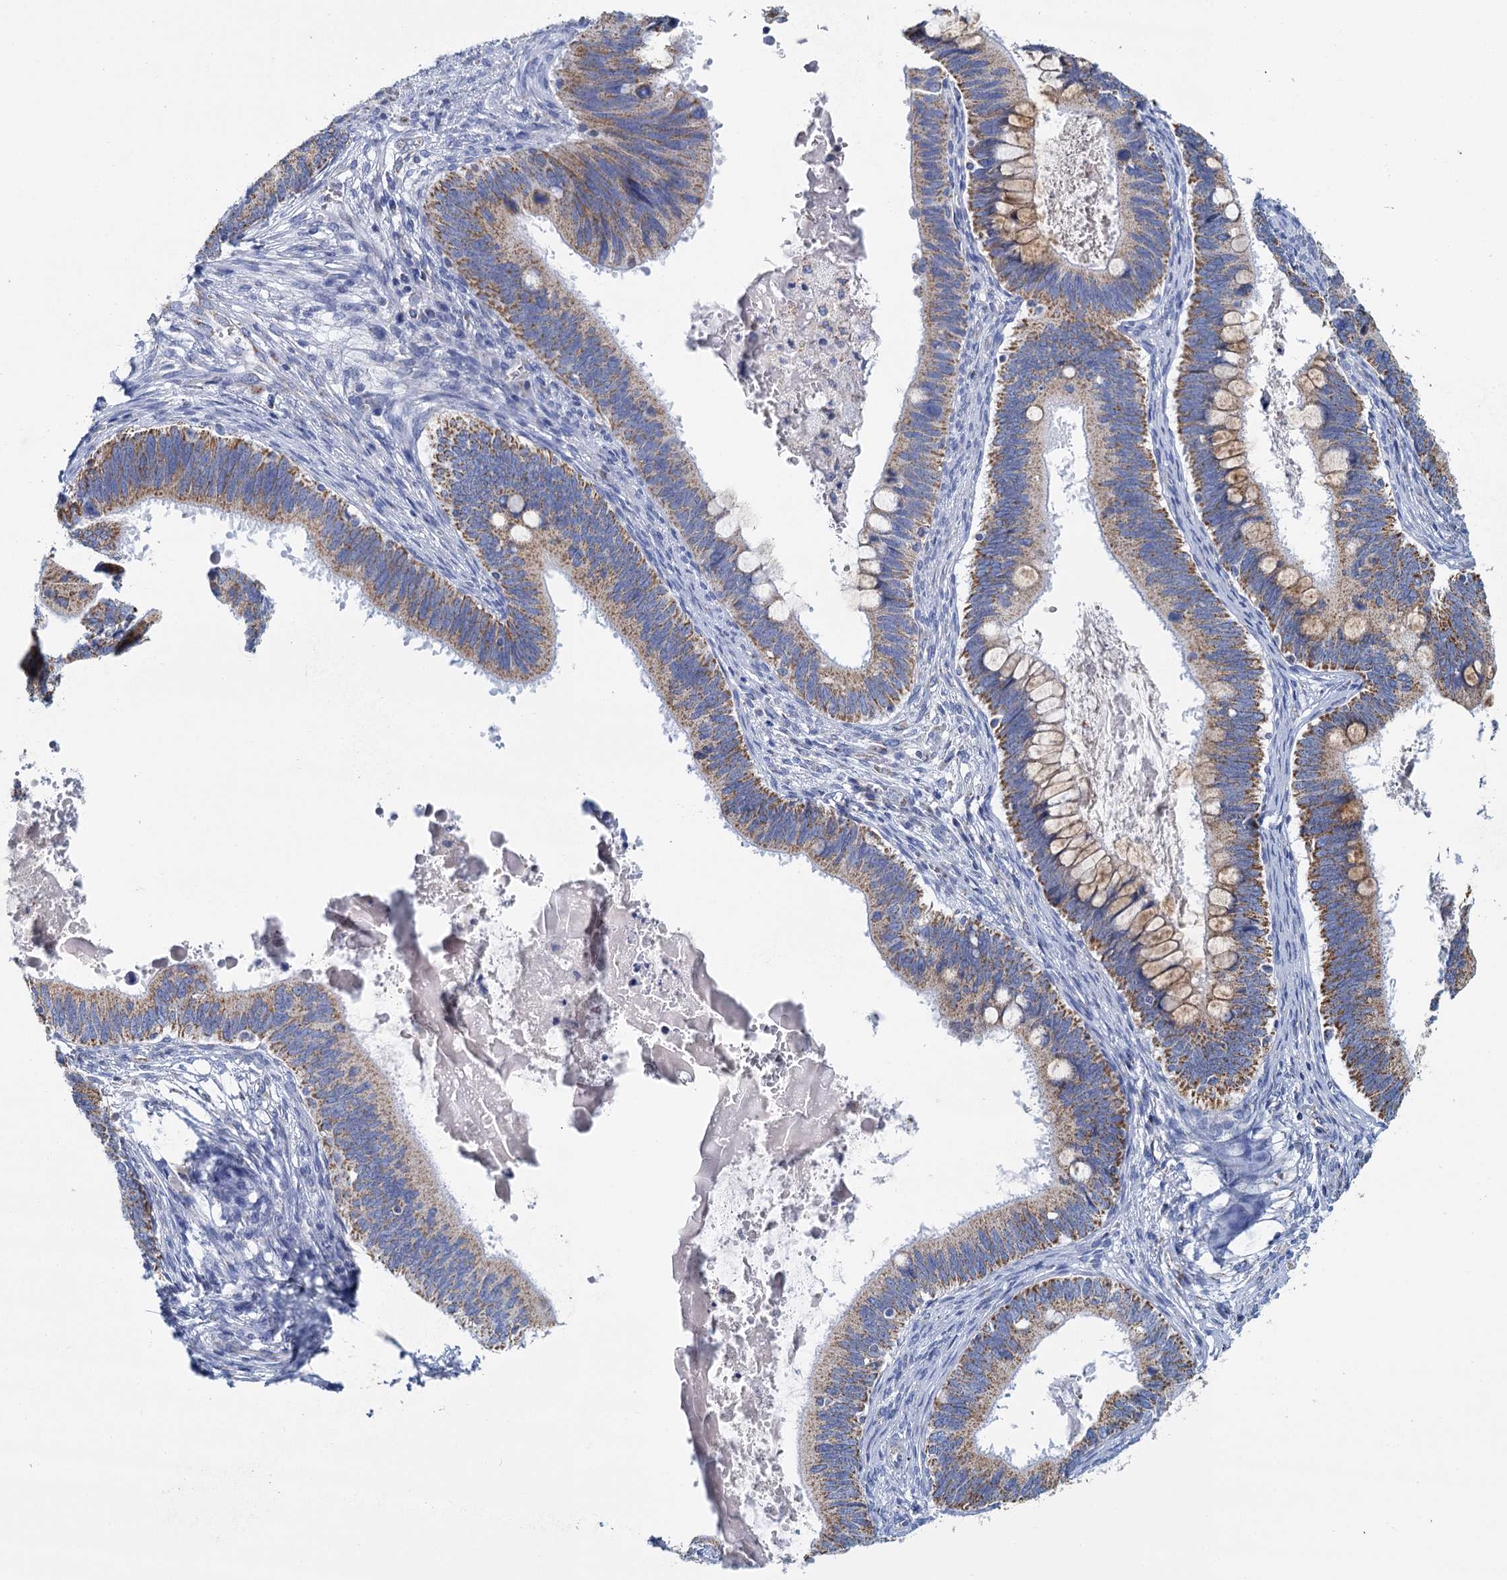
{"staining": {"intensity": "moderate", "quantity": ">75%", "location": "cytoplasmic/membranous"}, "tissue": "cervical cancer", "cell_type": "Tumor cells", "image_type": "cancer", "snomed": [{"axis": "morphology", "description": "Adenocarcinoma, NOS"}, {"axis": "topography", "description": "Cervix"}], "caption": "Approximately >75% of tumor cells in human cervical cancer demonstrate moderate cytoplasmic/membranous protein expression as visualized by brown immunohistochemical staining.", "gene": "CCP110", "patient": {"sex": "female", "age": 42}}